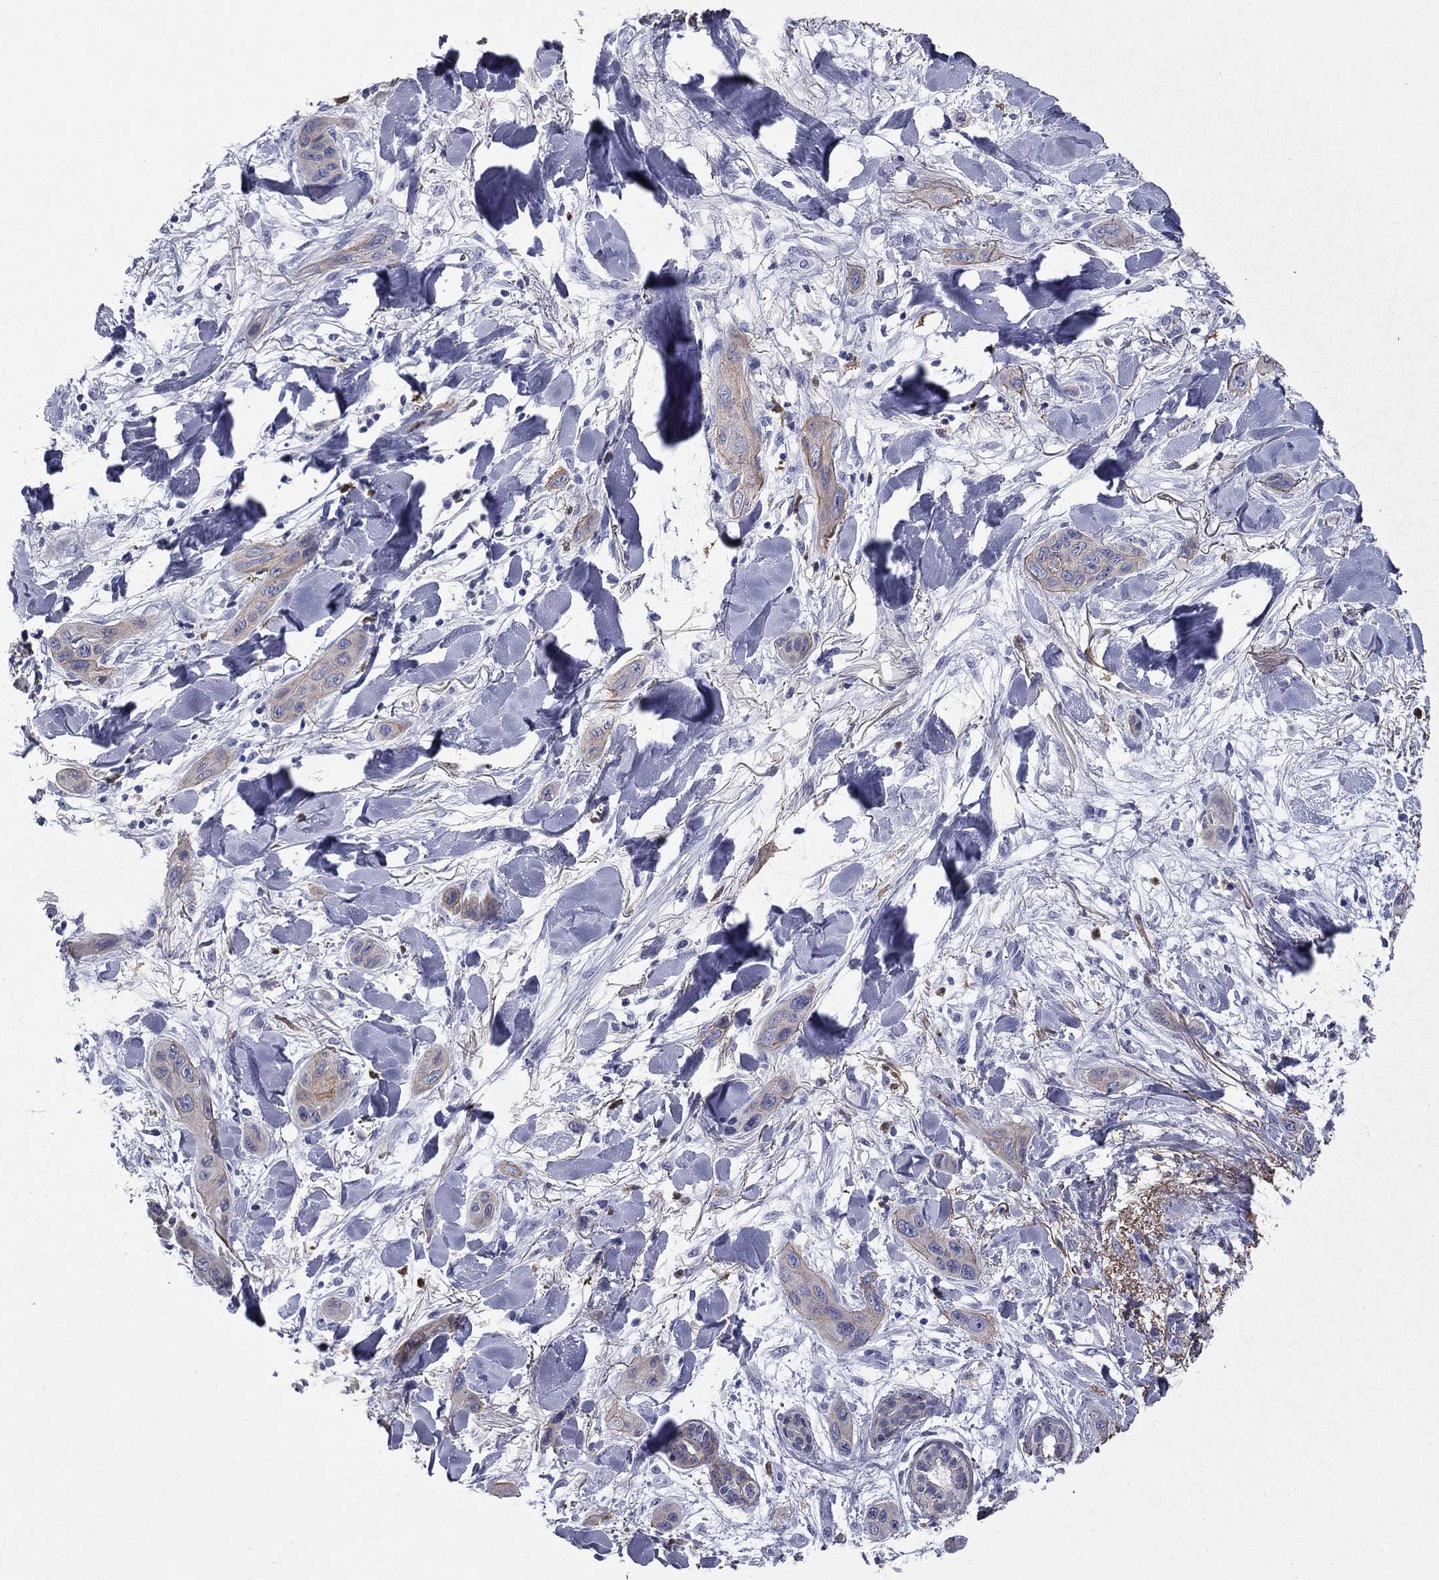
{"staining": {"intensity": "weak", "quantity": "<25%", "location": "cytoplasmic/membranous"}, "tissue": "skin cancer", "cell_type": "Tumor cells", "image_type": "cancer", "snomed": [{"axis": "morphology", "description": "Squamous cell carcinoma, NOS"}, {"axis": "topography", "description": "Skin"}], "caption": "High power microscopy histopathology image of an immunohistochemistry histopathology image of skin squamous cell carcinoma, revealing no significant staining in tumor cells.", "gene": "TRIM29", "patient": {"sex": "male", "age": 78}}